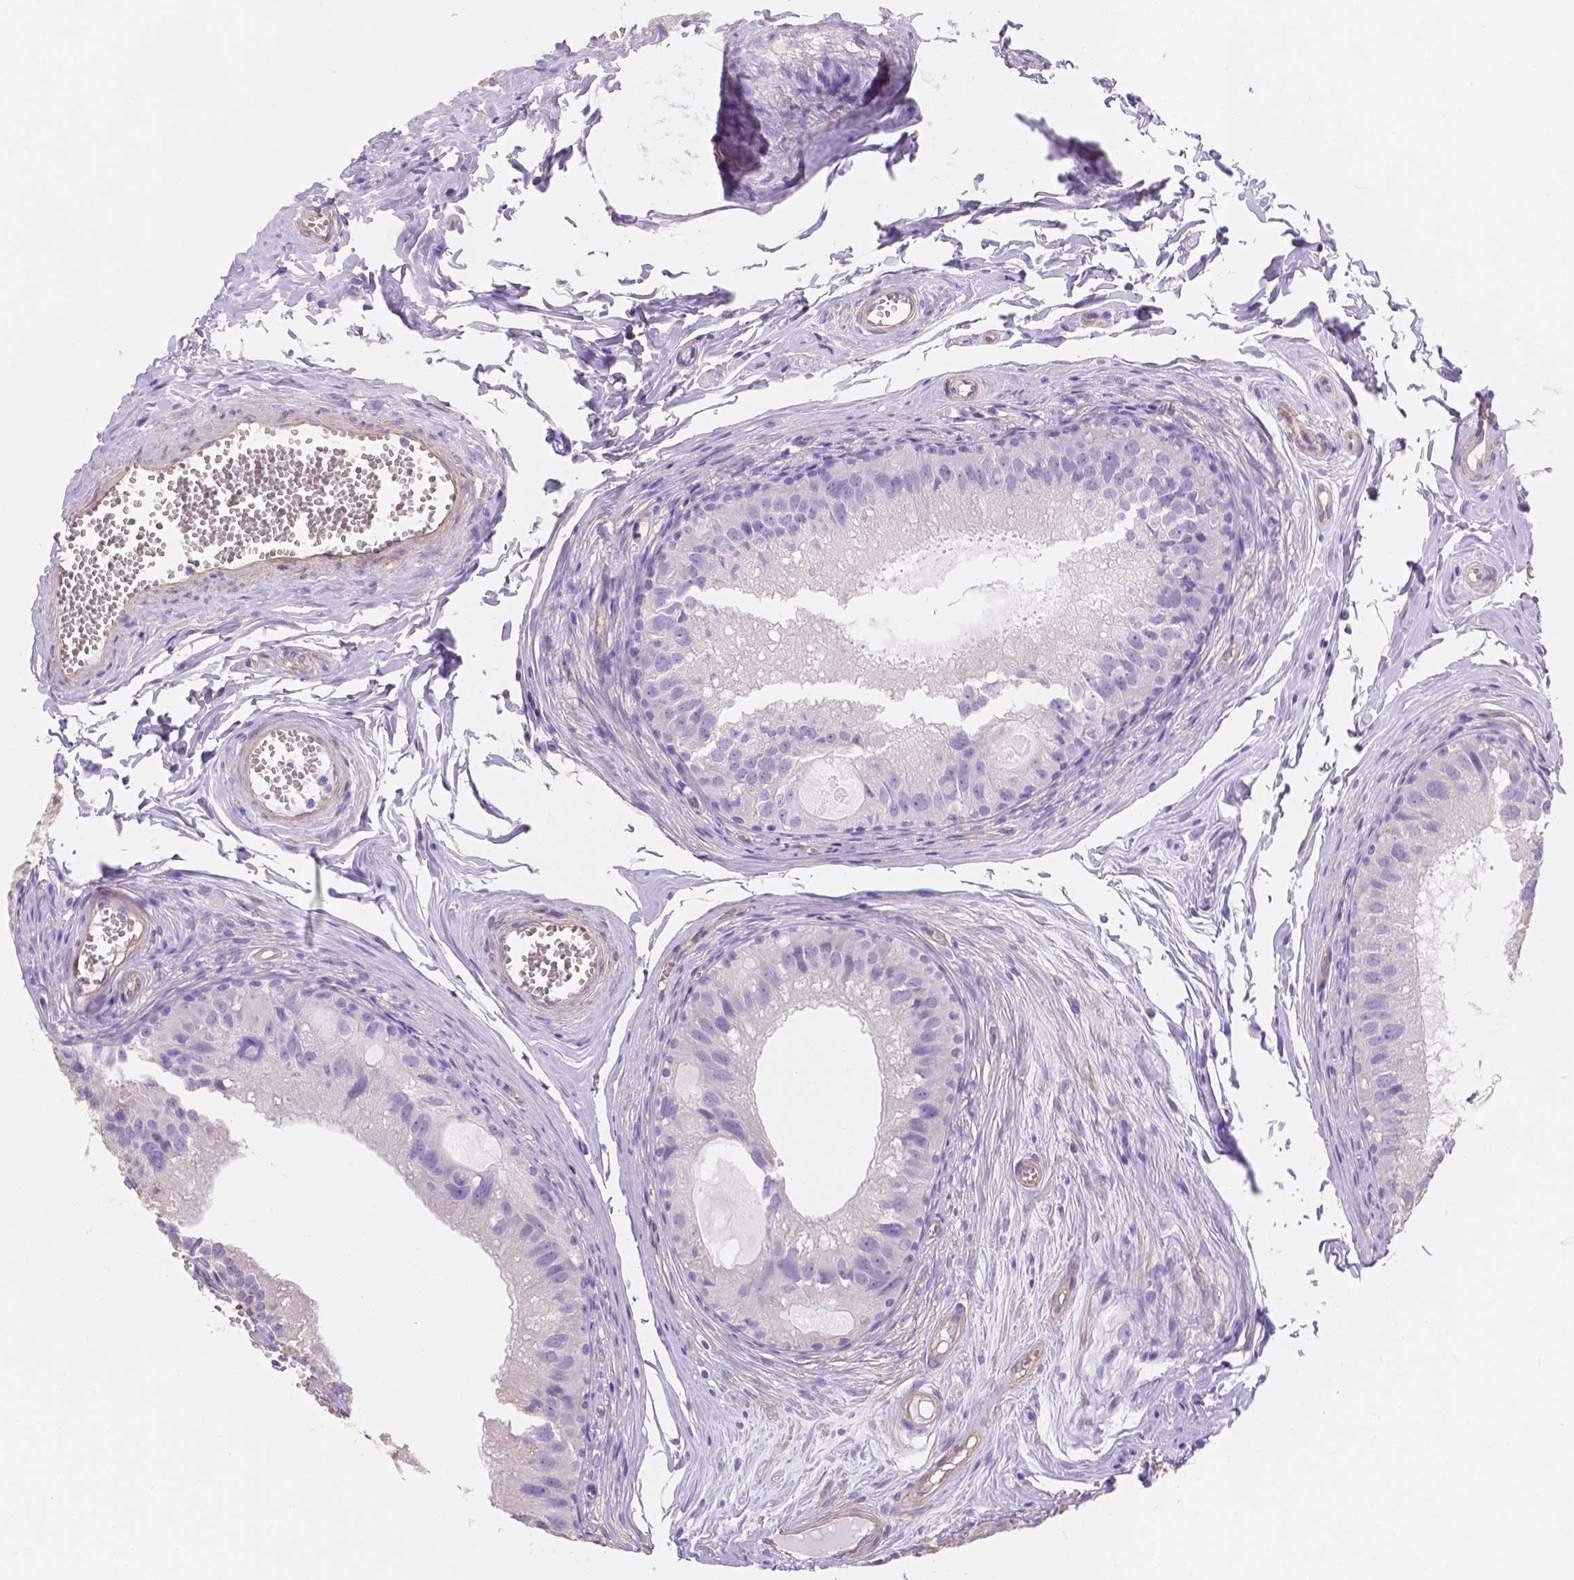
{"staining": {"intensity": "negative", "quantity": "none", "location": "none"}, "tissue": "epididymis", "cell_type": "Glandular cells", "image_type": "normal", "snomed": [{"axis": "morphology", "description": "Normal tissue, NOS"}, {"axis": "topography", "description": "Epididymis"}], "caption": "Protein analysis of benign epididymis exhibits no significant staining in glandular cells. The staining was performed using DAB (3,3'-diaminobenzidine) to visualize the protein expression in brown, while the nuclei were stained in blue with hematoxylin (Magnification: 20x).", "gene": "SLC40A1", "patient": {"sex": "male", "age": 45}}